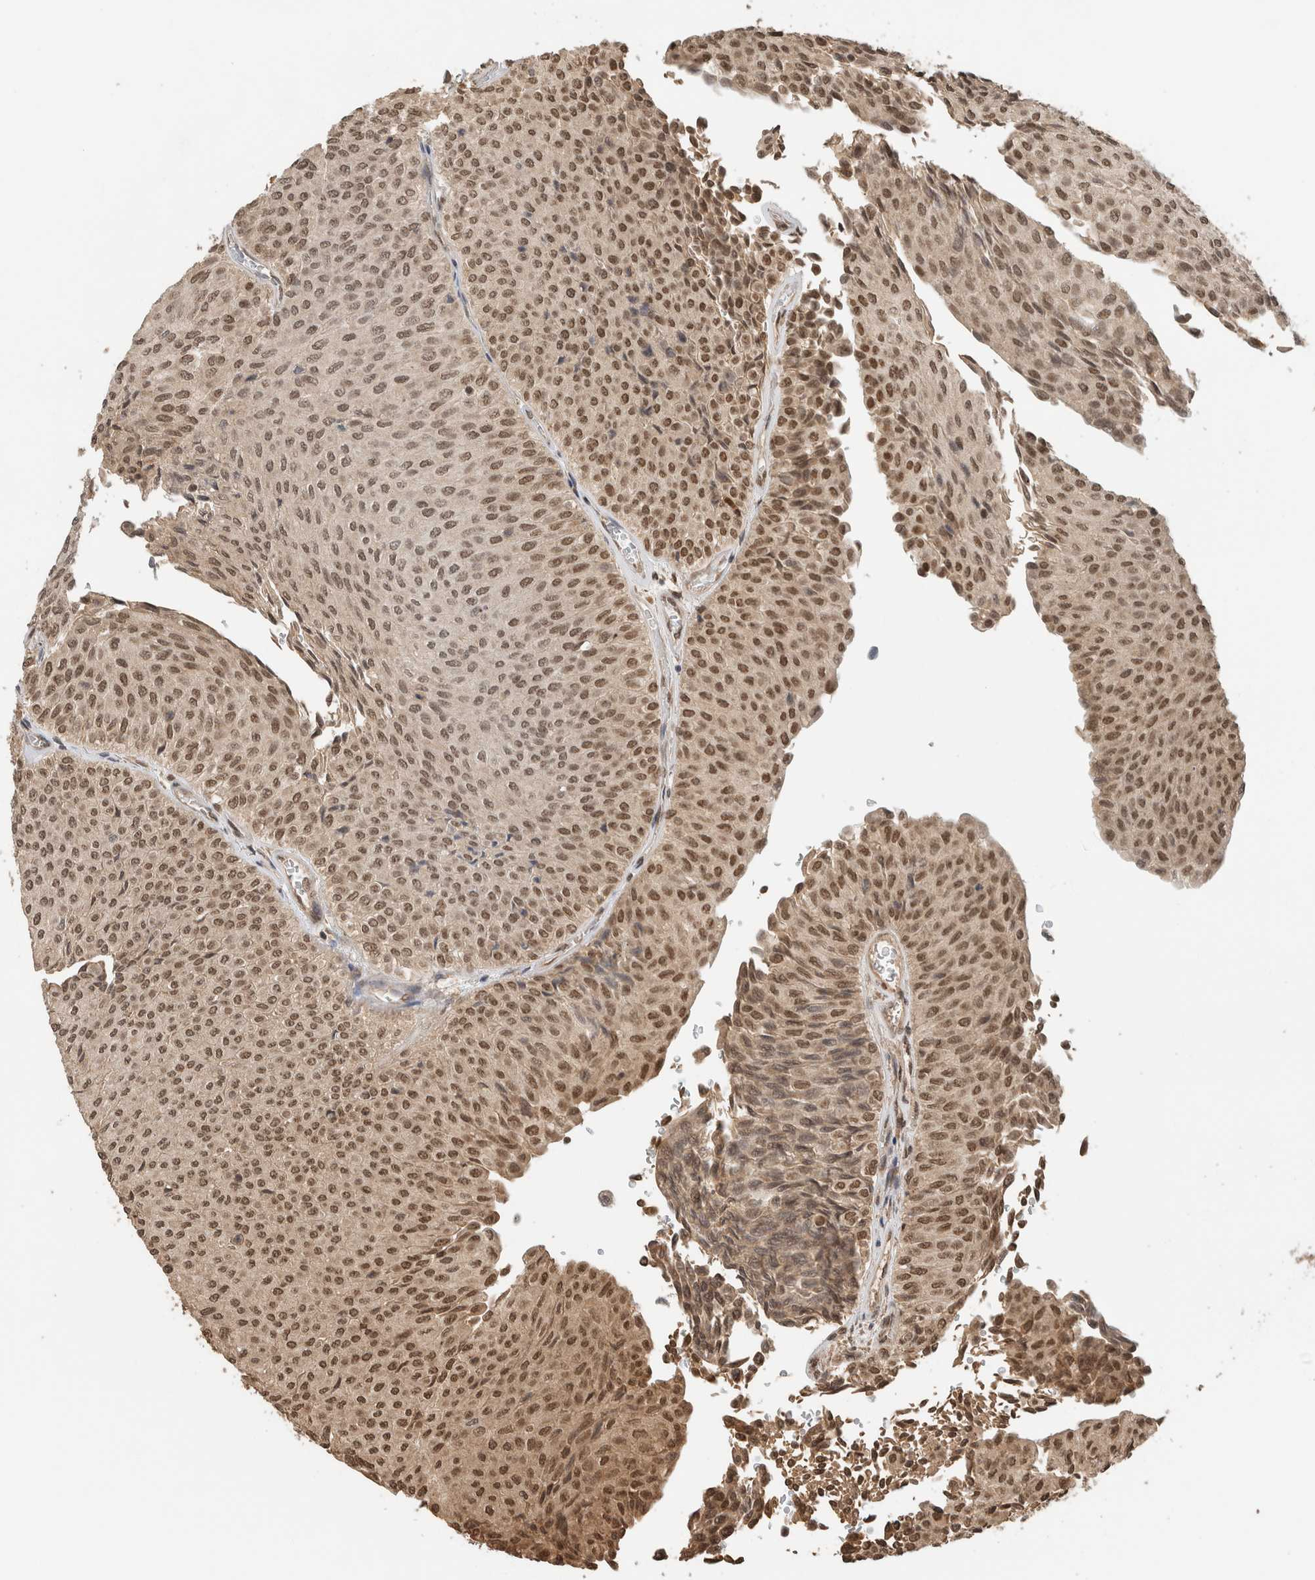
{"staining": {"intensity": "moderate", "quantity": ">75%", "location": "nuclear"}, "tissue": "urothelial cancer", "cell_type": "Tumor cells", "image_type": "cancer", "snomed": [{"axis": "morphology", "description": "Urothelial carcinoma, Low grade"}, {"axis": "topography", "description": "Urinary bladder"}], "caption": "IHC image of neoplastic tissue: human urothelial cancer stained using immunohistochemistry shows medium levels of moderate protein expression localized specifically in the nuclear of tumor cells, appearing as a nuclear brown color.", "gene": "C1orf21", "patient": {"sex": "male", "age": 78}}